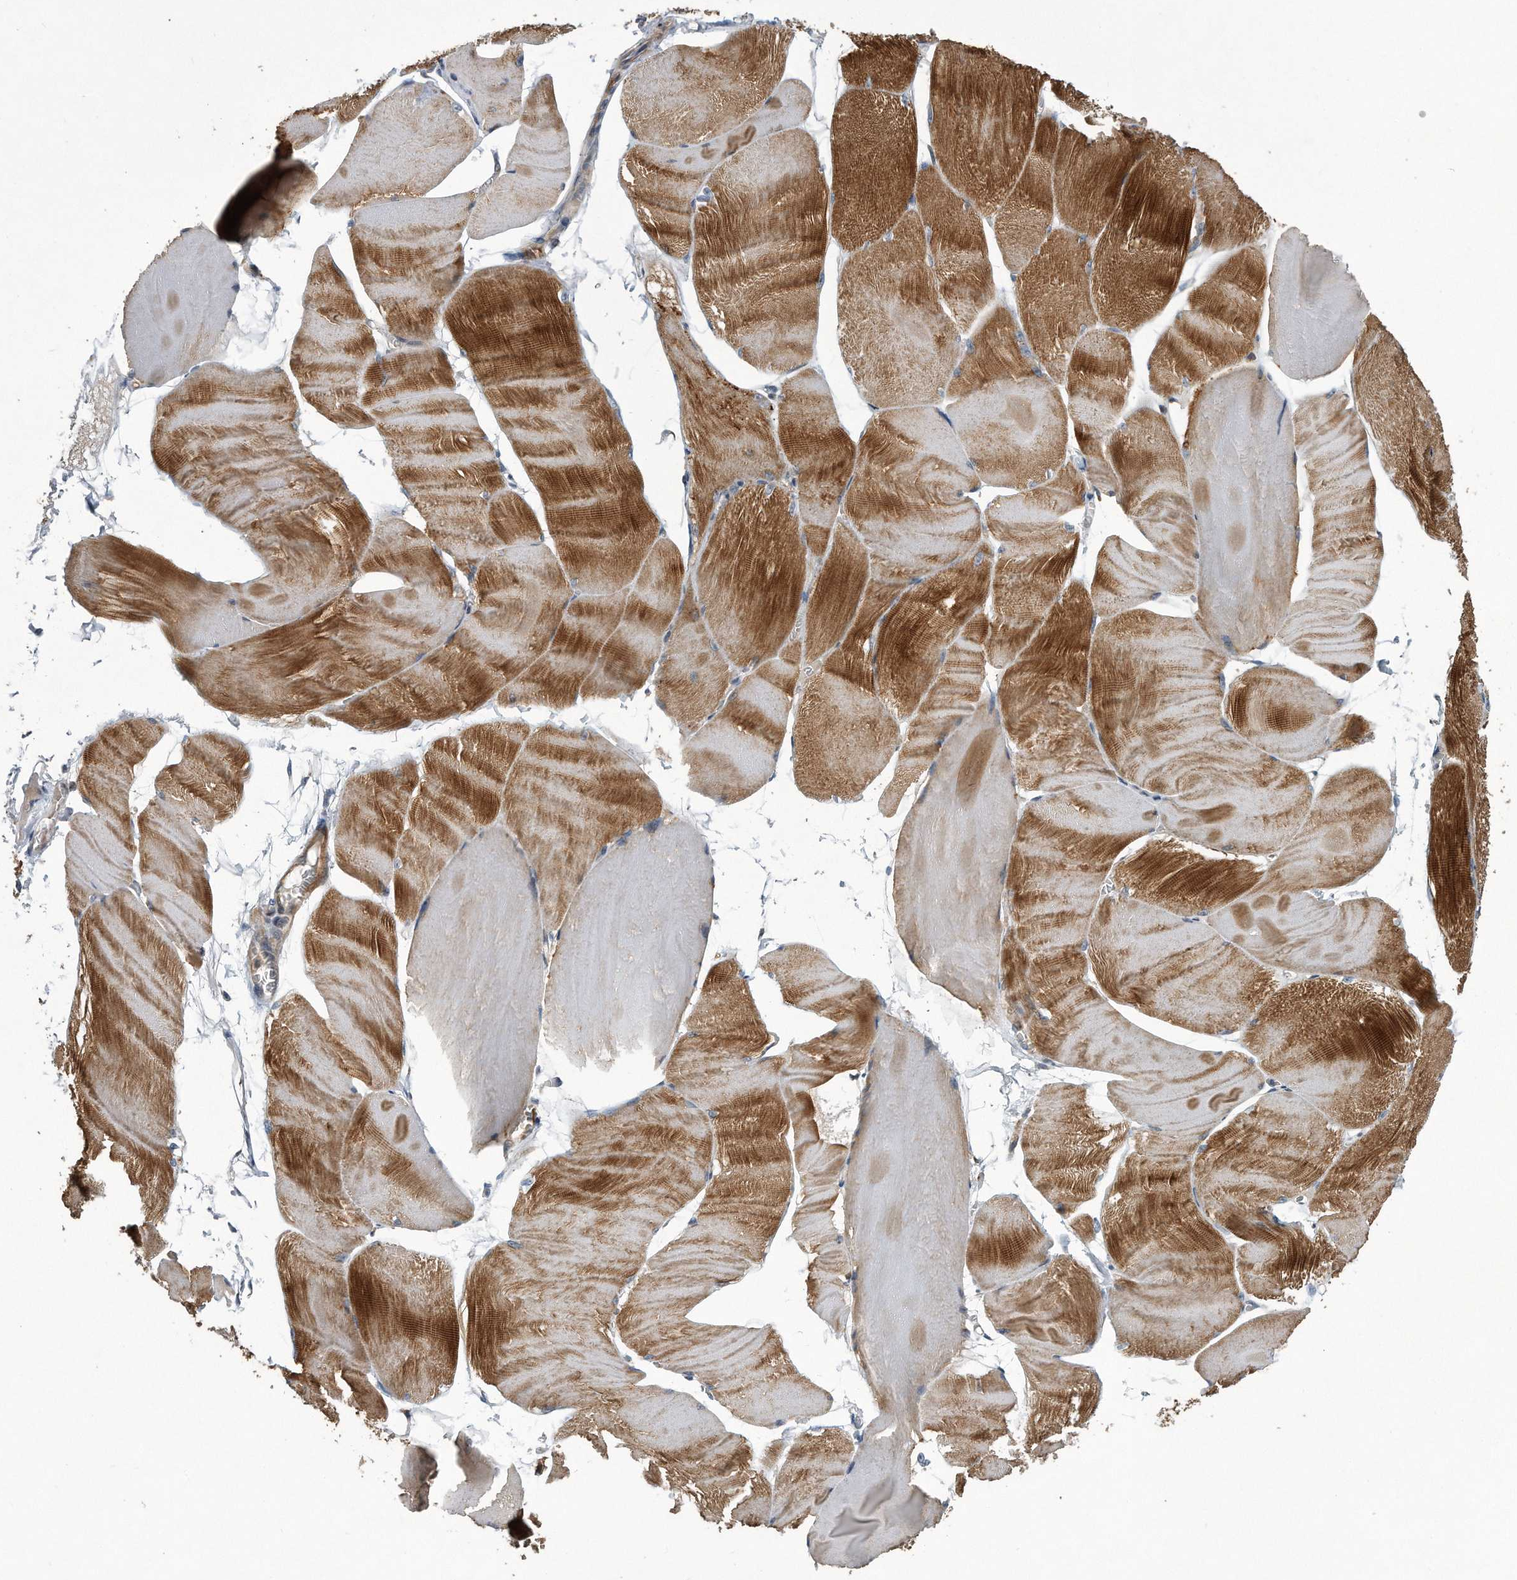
{"staining": {"intensity": "strong", "quantity": "25%-75%", "location": "cytoplasmic/membranous"}, "tissue": "skeletal muscle", "cell_type": "Myocytes", "image_type": "normal", "snomed": [{"axis": "morphology", "description": "Normal tissue, NOS"}, {"axis": "morphology", "description": "Basal cell carcinoma"}, {"axis": "topography", "description": "Skeletal muscle"}], "caption": "Immunohistochemistry of unremarkable skeletal muscle displays high levels of strong cytoplasmic/membranous positivity in about 25%-75% of myocytes.", "gene": "LYRM4", "patient": {"sex": "female", "age": 64}}